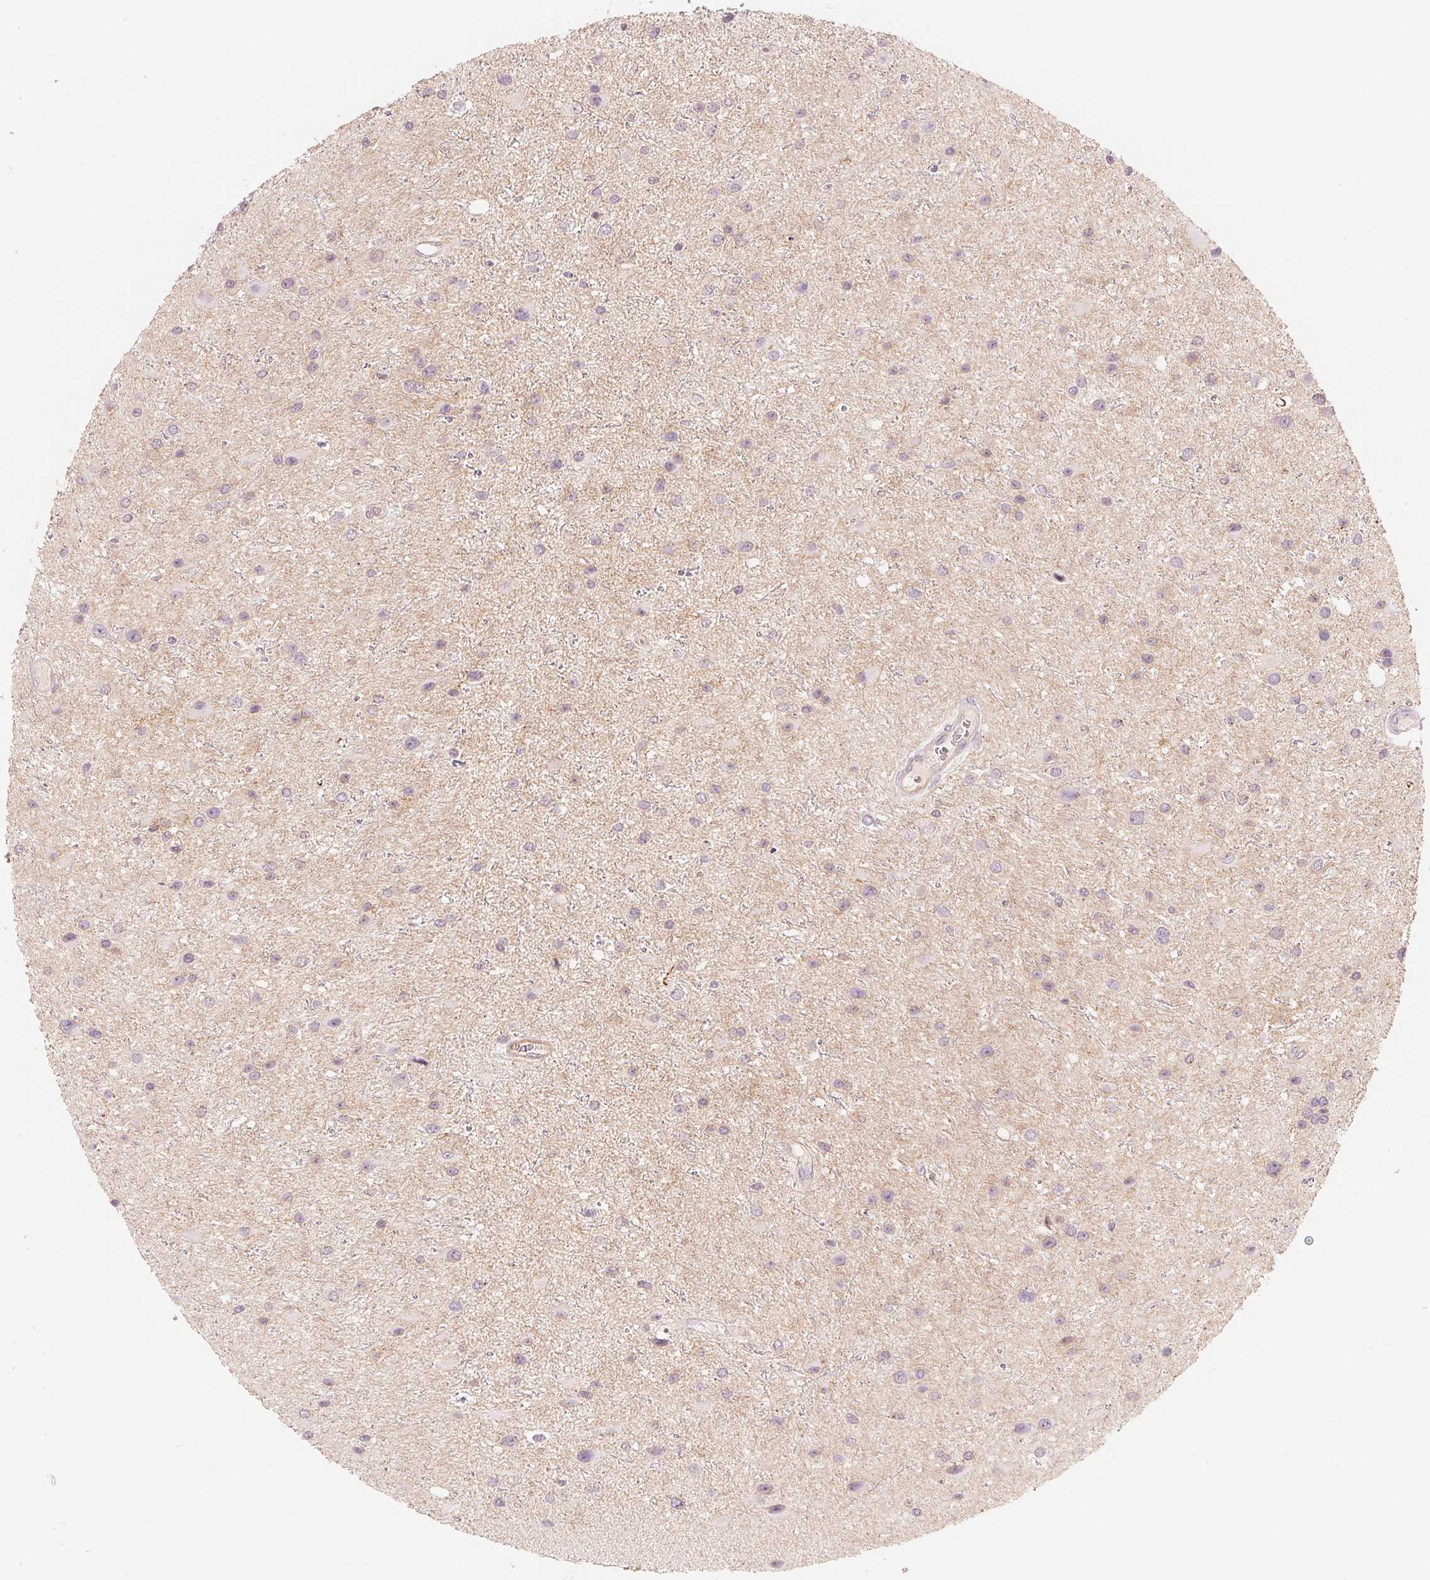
{"staining": {"intensity": "negative", "quantity": "none", "location": "none"}, "tissue": "glioma", "cell_type": "Tumor cells", "image_type": "cancer", "snomed": [{"axis": "morphology", "description": "Glioma, malignant, Low grade"}, {"axis": "topography", "description": "Brain"}], "caption": "An immunohistochemistry (IHC) histopathology image of glioma is shown. There is no staining in tumor cells of glioma.", "gene": "SLC17A4", "patient": {"sex": "female", "age": 32}}